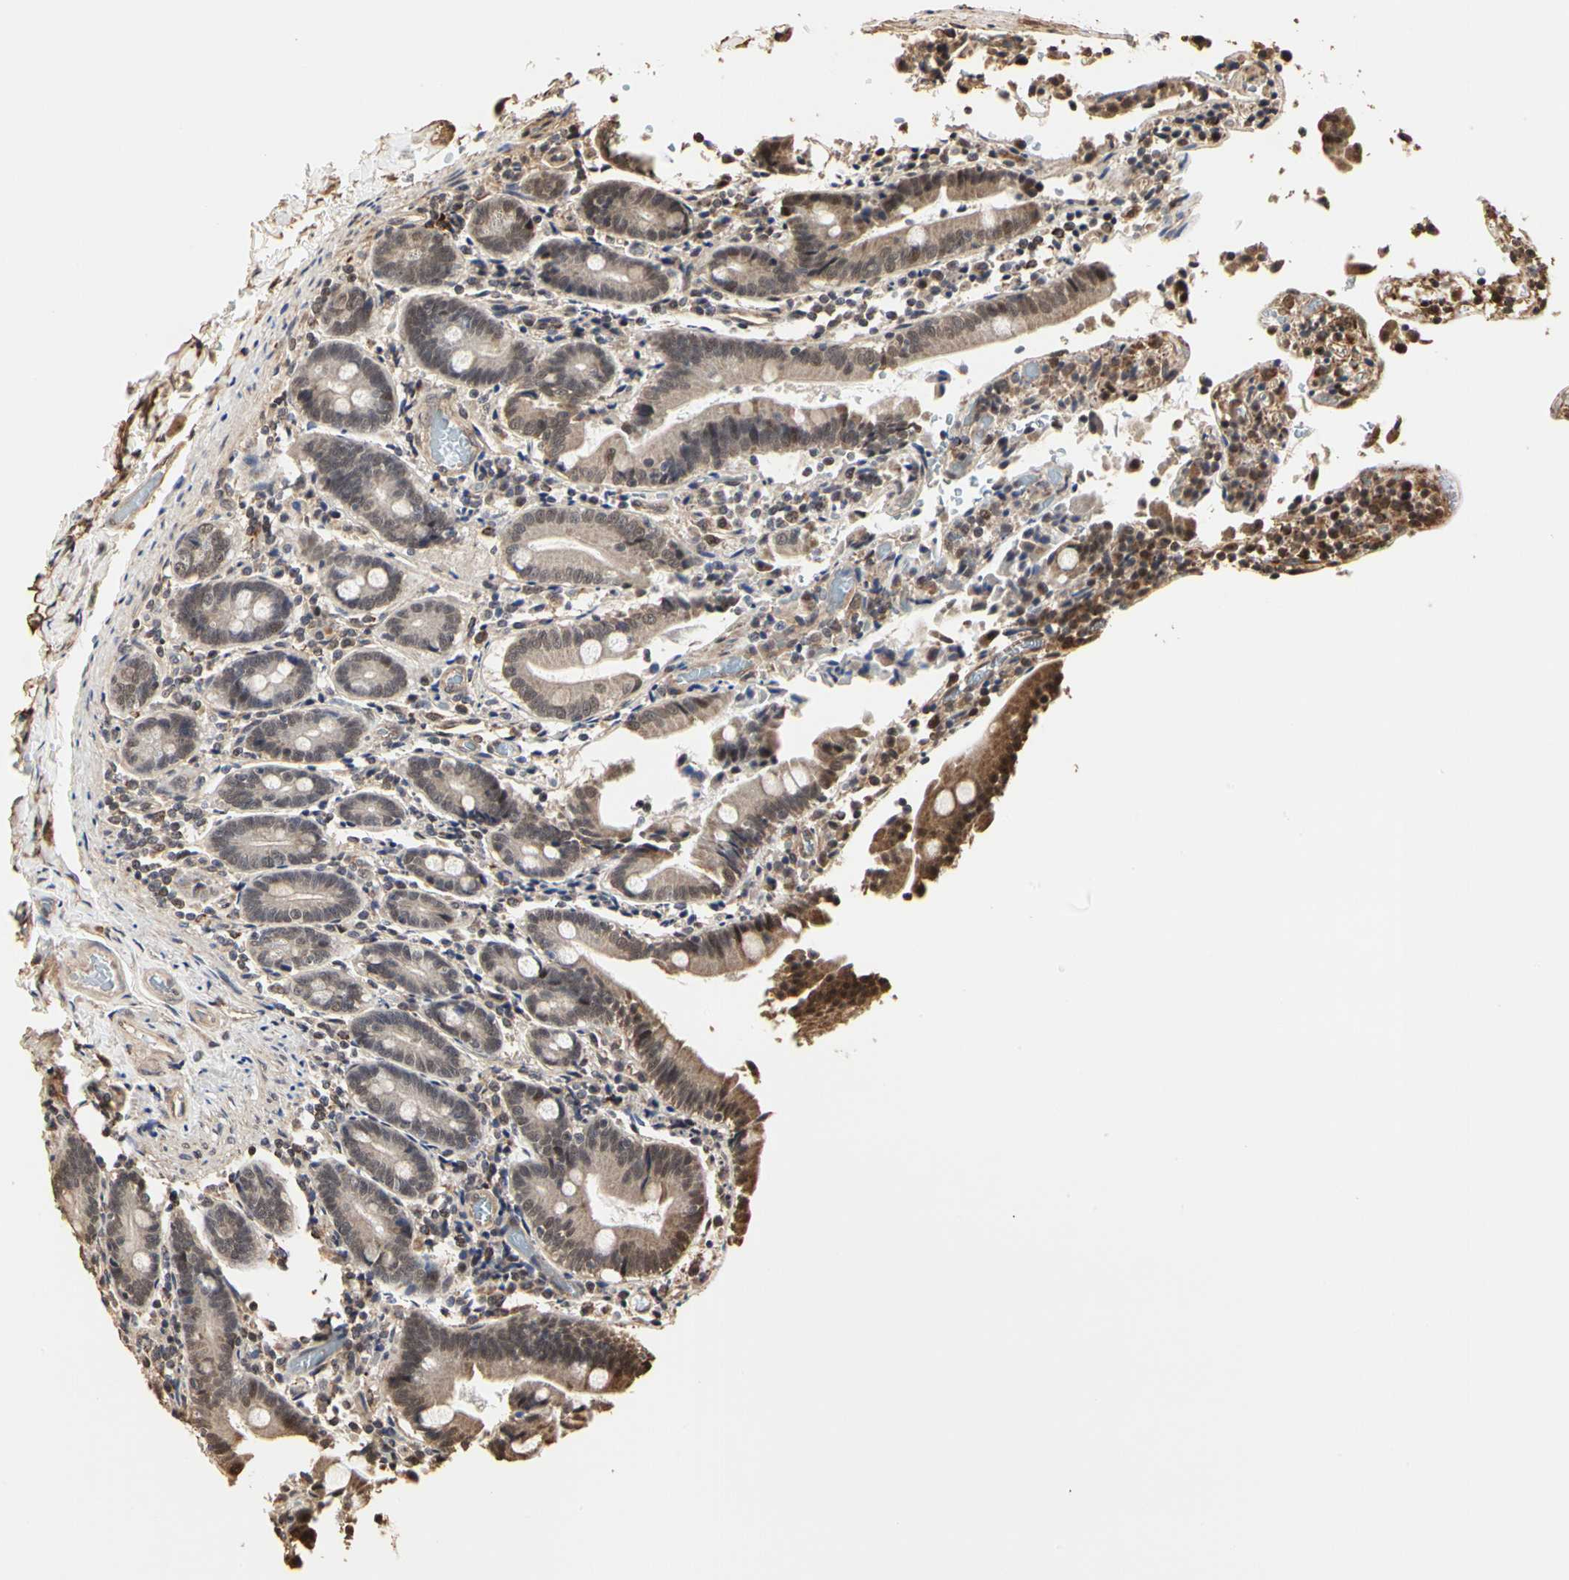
{"staining": {"intensity": "moderate", "quantity": ">75%", "location": "cytoplasmic/membranous"}, "tissue": "duodenum", "cell_type": "Glandular cells", "image_type": "normal", "snomed": [{"axis": "morphology", "description": "Normal tissue, NOS"}, {"axis": "topography", "description": "Duodenum"}], "caption": "Immunohistochemistry (IHC) staining of normal duodenum, which demonstrates medium levels of moderate cytoplasmic/membranous positivity in about >75% of glandular cells indicating moderate cytoplasmic/membranous protein staining. The staining was performed using DAB (brown) for protein detection and nuclei were counterstained in hematoxylin (blue).", "gene": "TAOK1", "patient": {"sex": "female", "age": 53}}